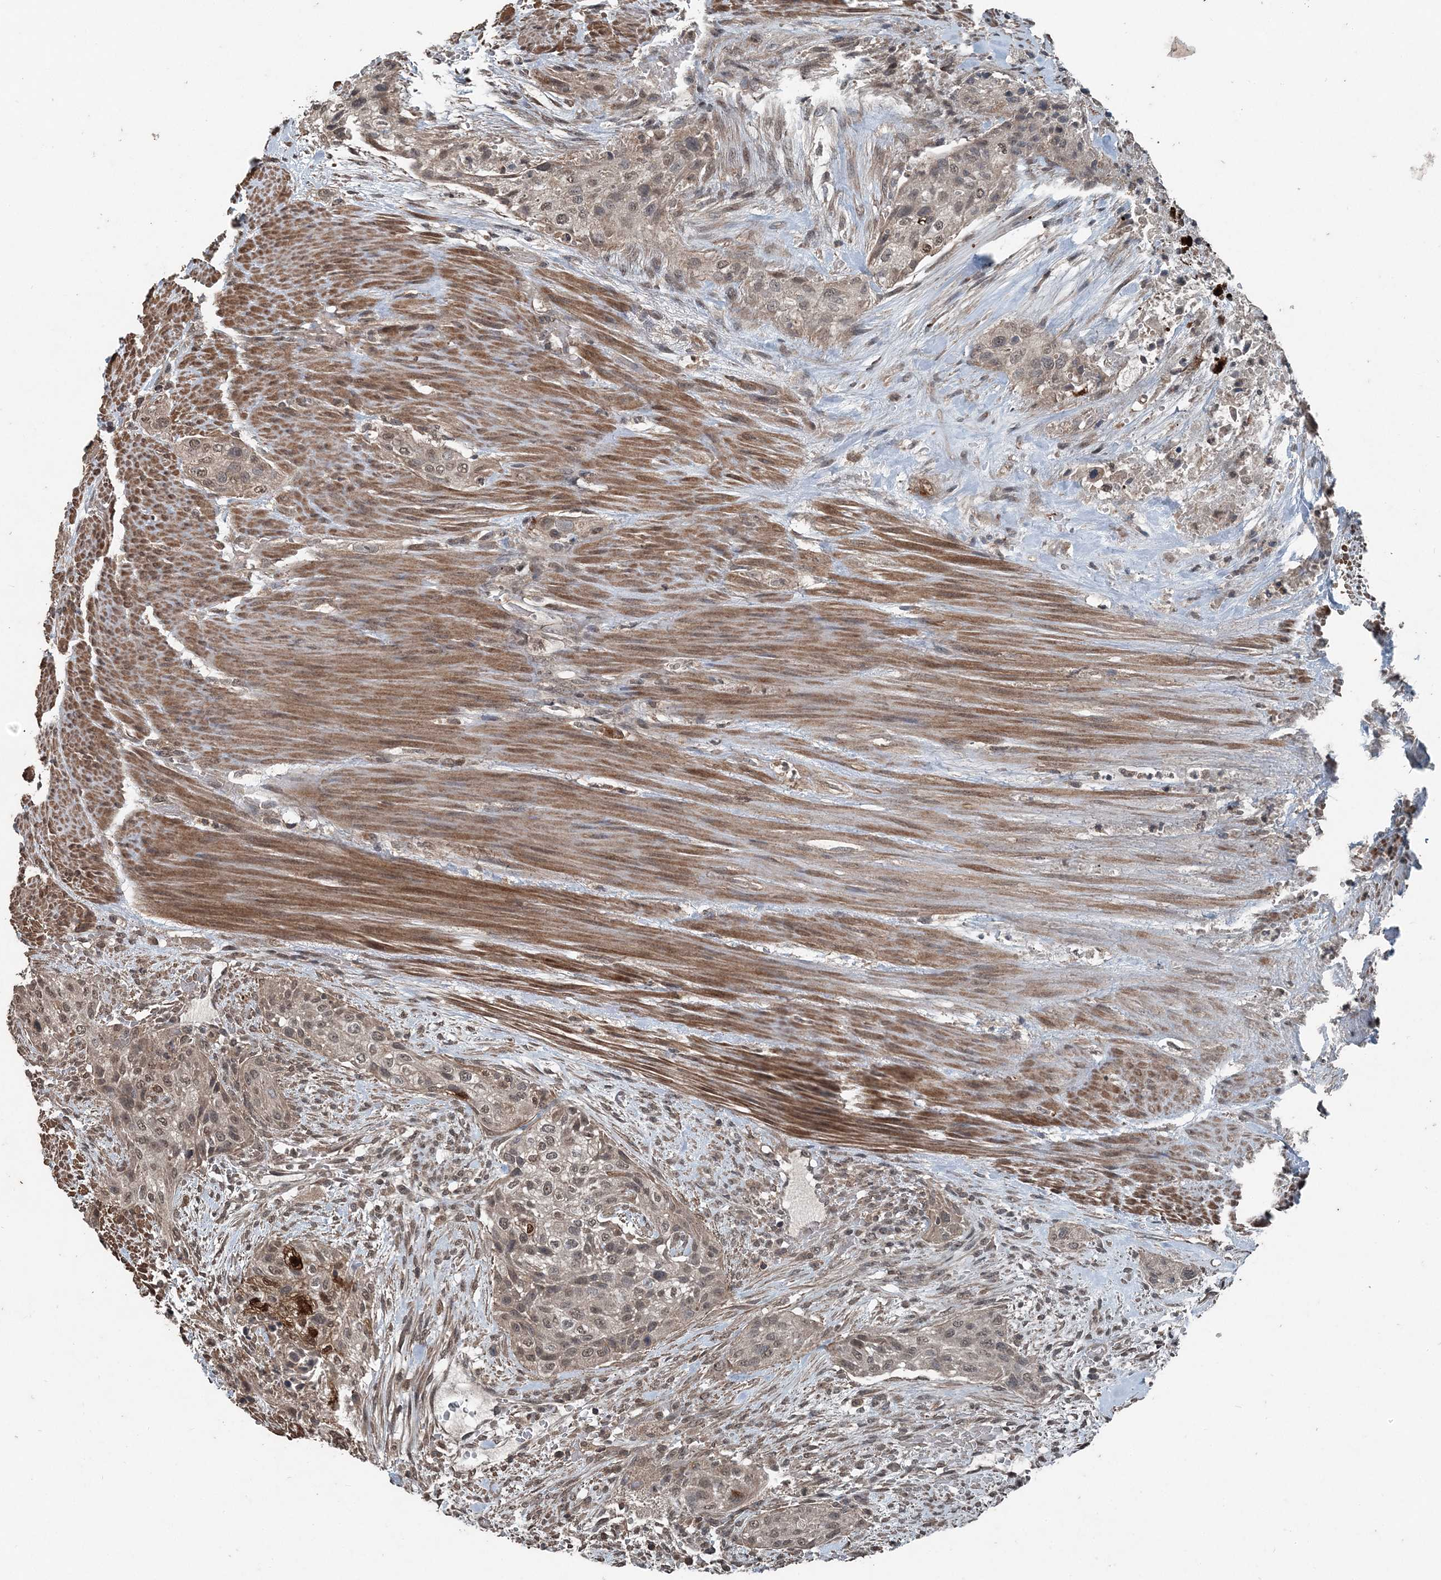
{"staining": {"intensity": "weak", "quantity": ">75%", "location": "cytoplasmic/membranous"}, "tissue": "urothelial cancer", "cell_type": "Tumor cells", "image_type": "cancer", "snomed": [{"axis": "morphology", "description": "Urothelial carcinoma, High grade"}, {"axis": "topography", "description": "Urinary bladder"}], "caption": "Weak cytoplasmic/membranous expression for a protein is present in about >75% of tumor cells of urothelial cancer using IHC.", "gene": "CFL1", "patient": {"sex": "male", "age": 35}}